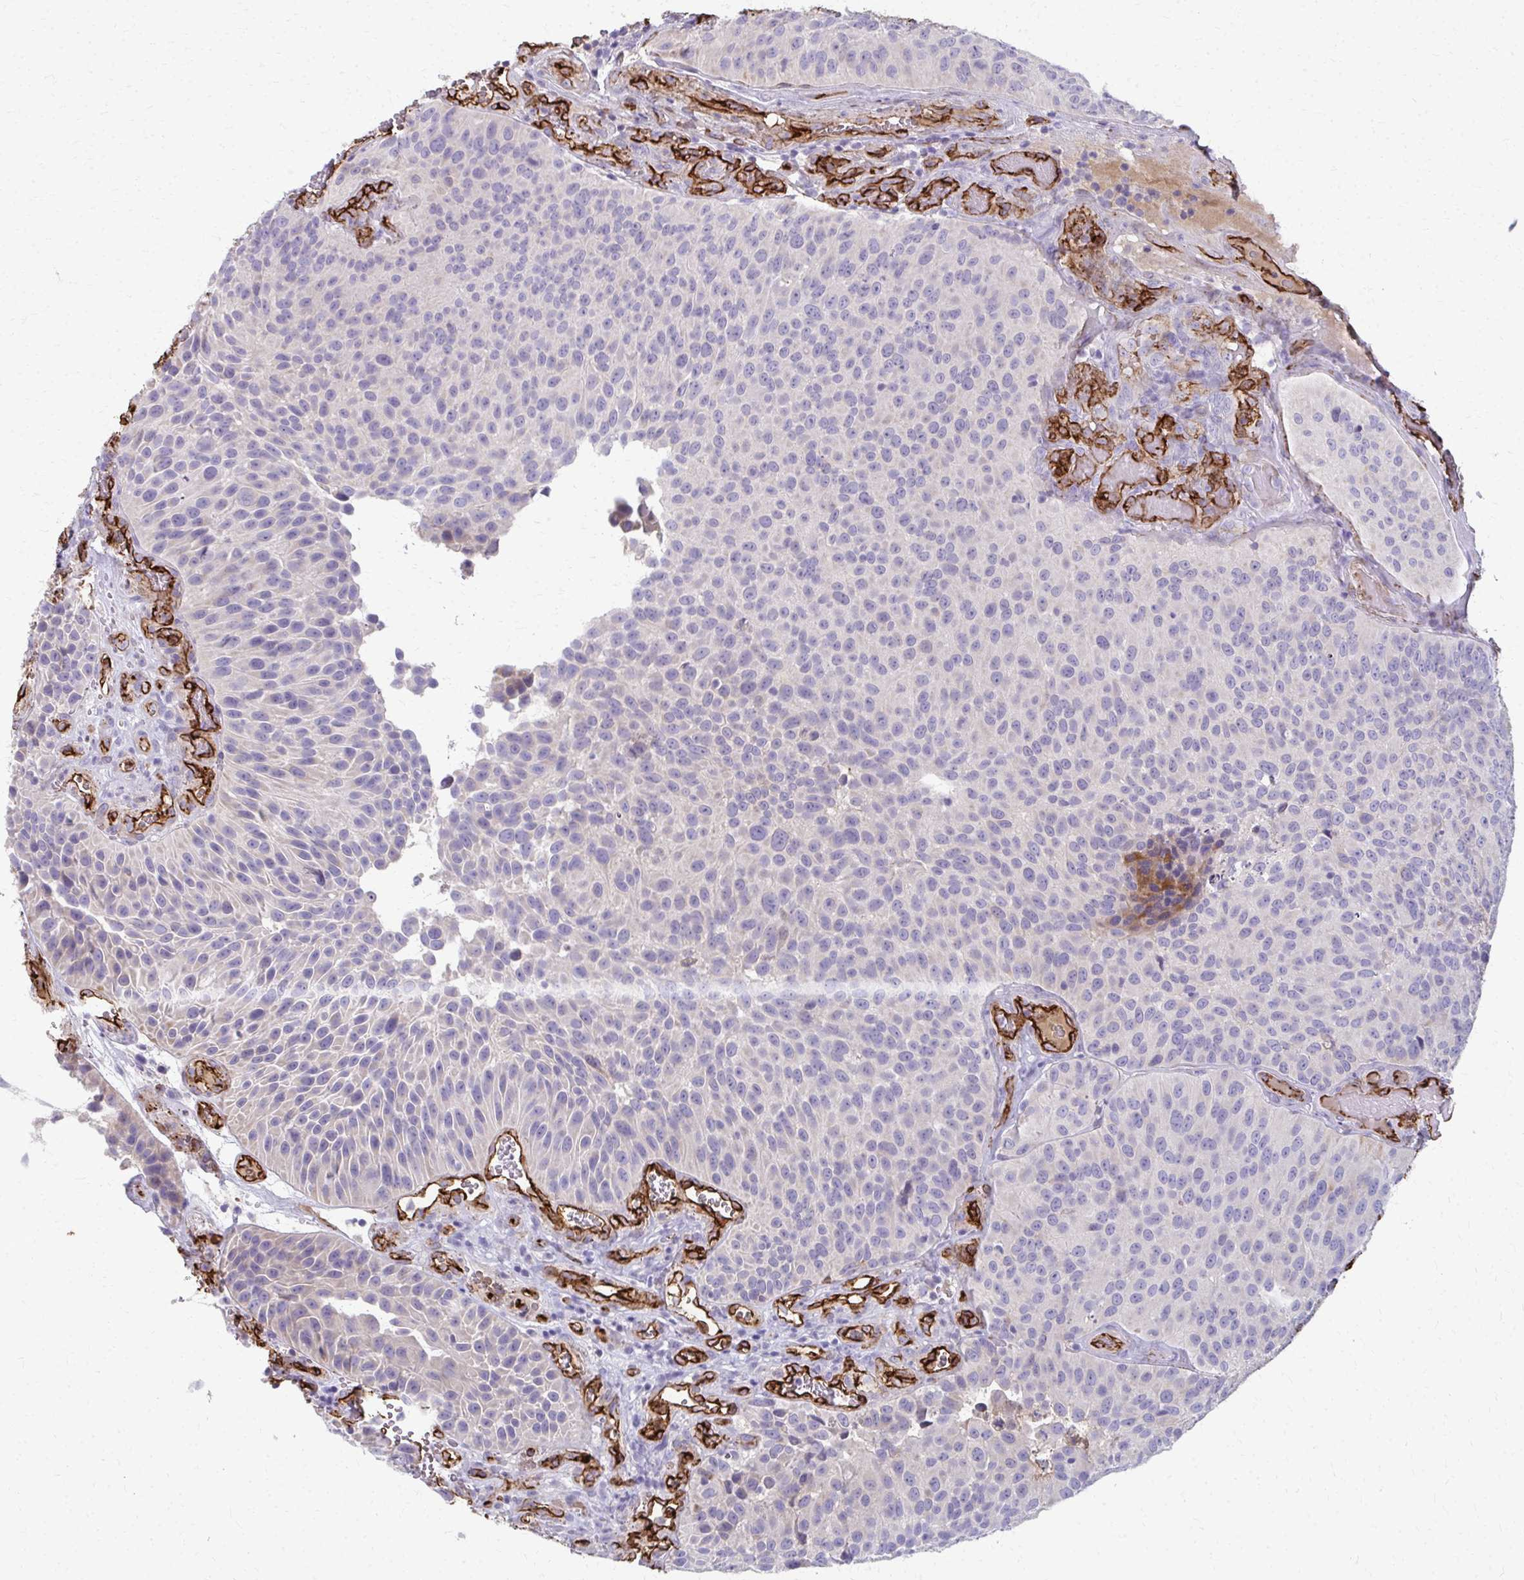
{"staining": {"intensity": "negative", "quantity": "none", "location": "none"}, "tissue": "urothelial cancer", "cell_type": "Tumor cells", "image_type": "cancer", "snomed": [{"axis": "morphology", "description": "Urothelial carcinoma, Low grade"}, {"axis": "topography", "description": "Urinary bladder"}], "caption": "Protein analysis of urothelial carcinoma (low-grade) exhibits no significant expression in tumor cells.", "gene": "ADIPOQ", "patient": {"sex": "male", "age": 76}}